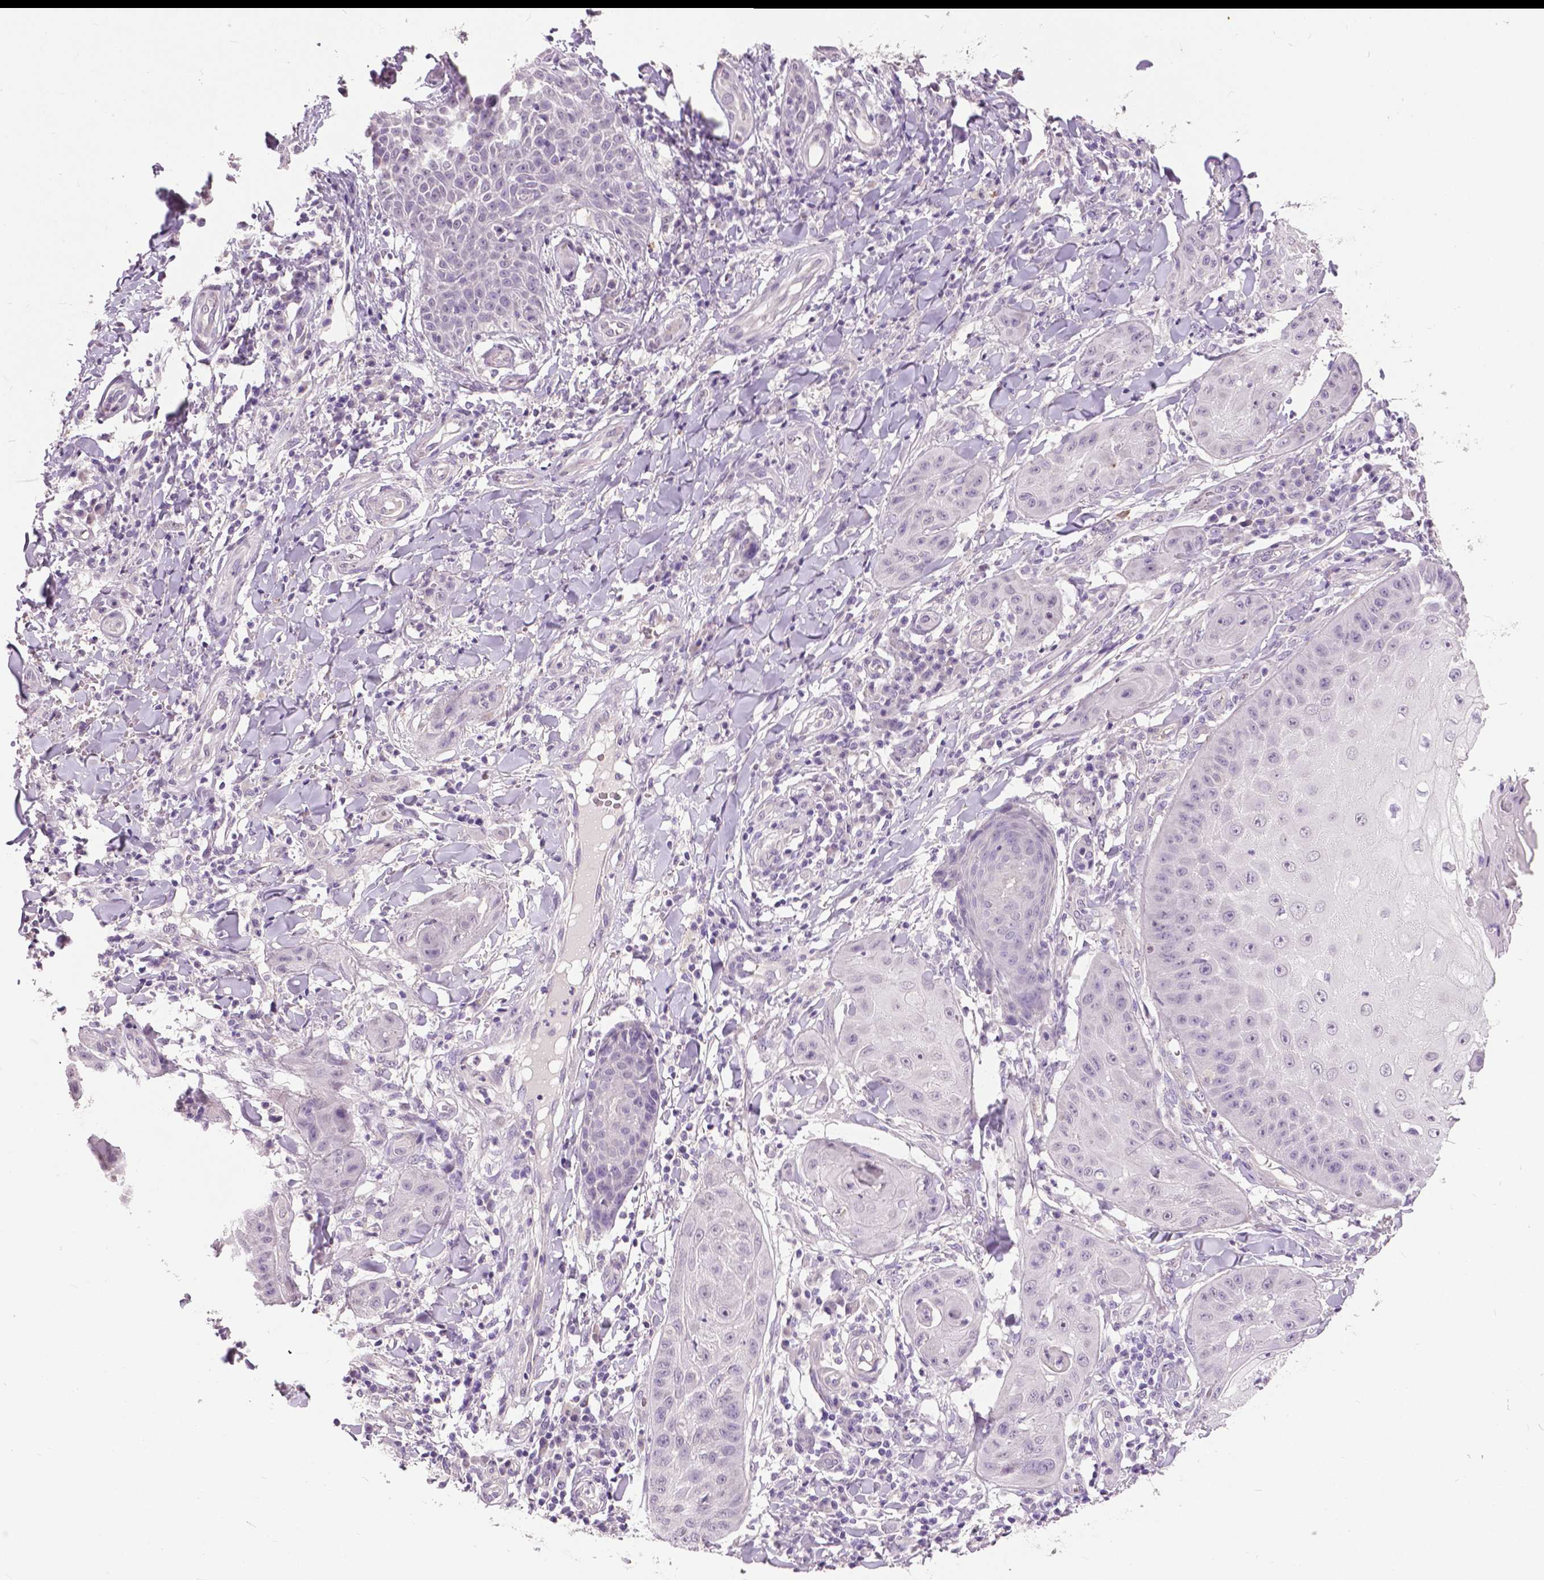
{"staining": {"intensity": "negative", "quantity": "none", "location": "none"}, "tissue": "skin cancer", "cell_type": "Tumor cells", "image_type": "cancer", "snomed": [{"axis": "morphology", "description": "Squamous cell carcinoma, NOS"}, {"axis": "topography", "description": "Skin"}], "caption": "This photomicrograph is of skin cancer (squamous cell carcinoma) stained with immunohistochemistry (IHC) to label a protein in brown with the nuclei are counter-stained blue. There is no expression in tumor cells.", "gene": "FOXA1", "patient": {"sex": "male", "age": 70}}